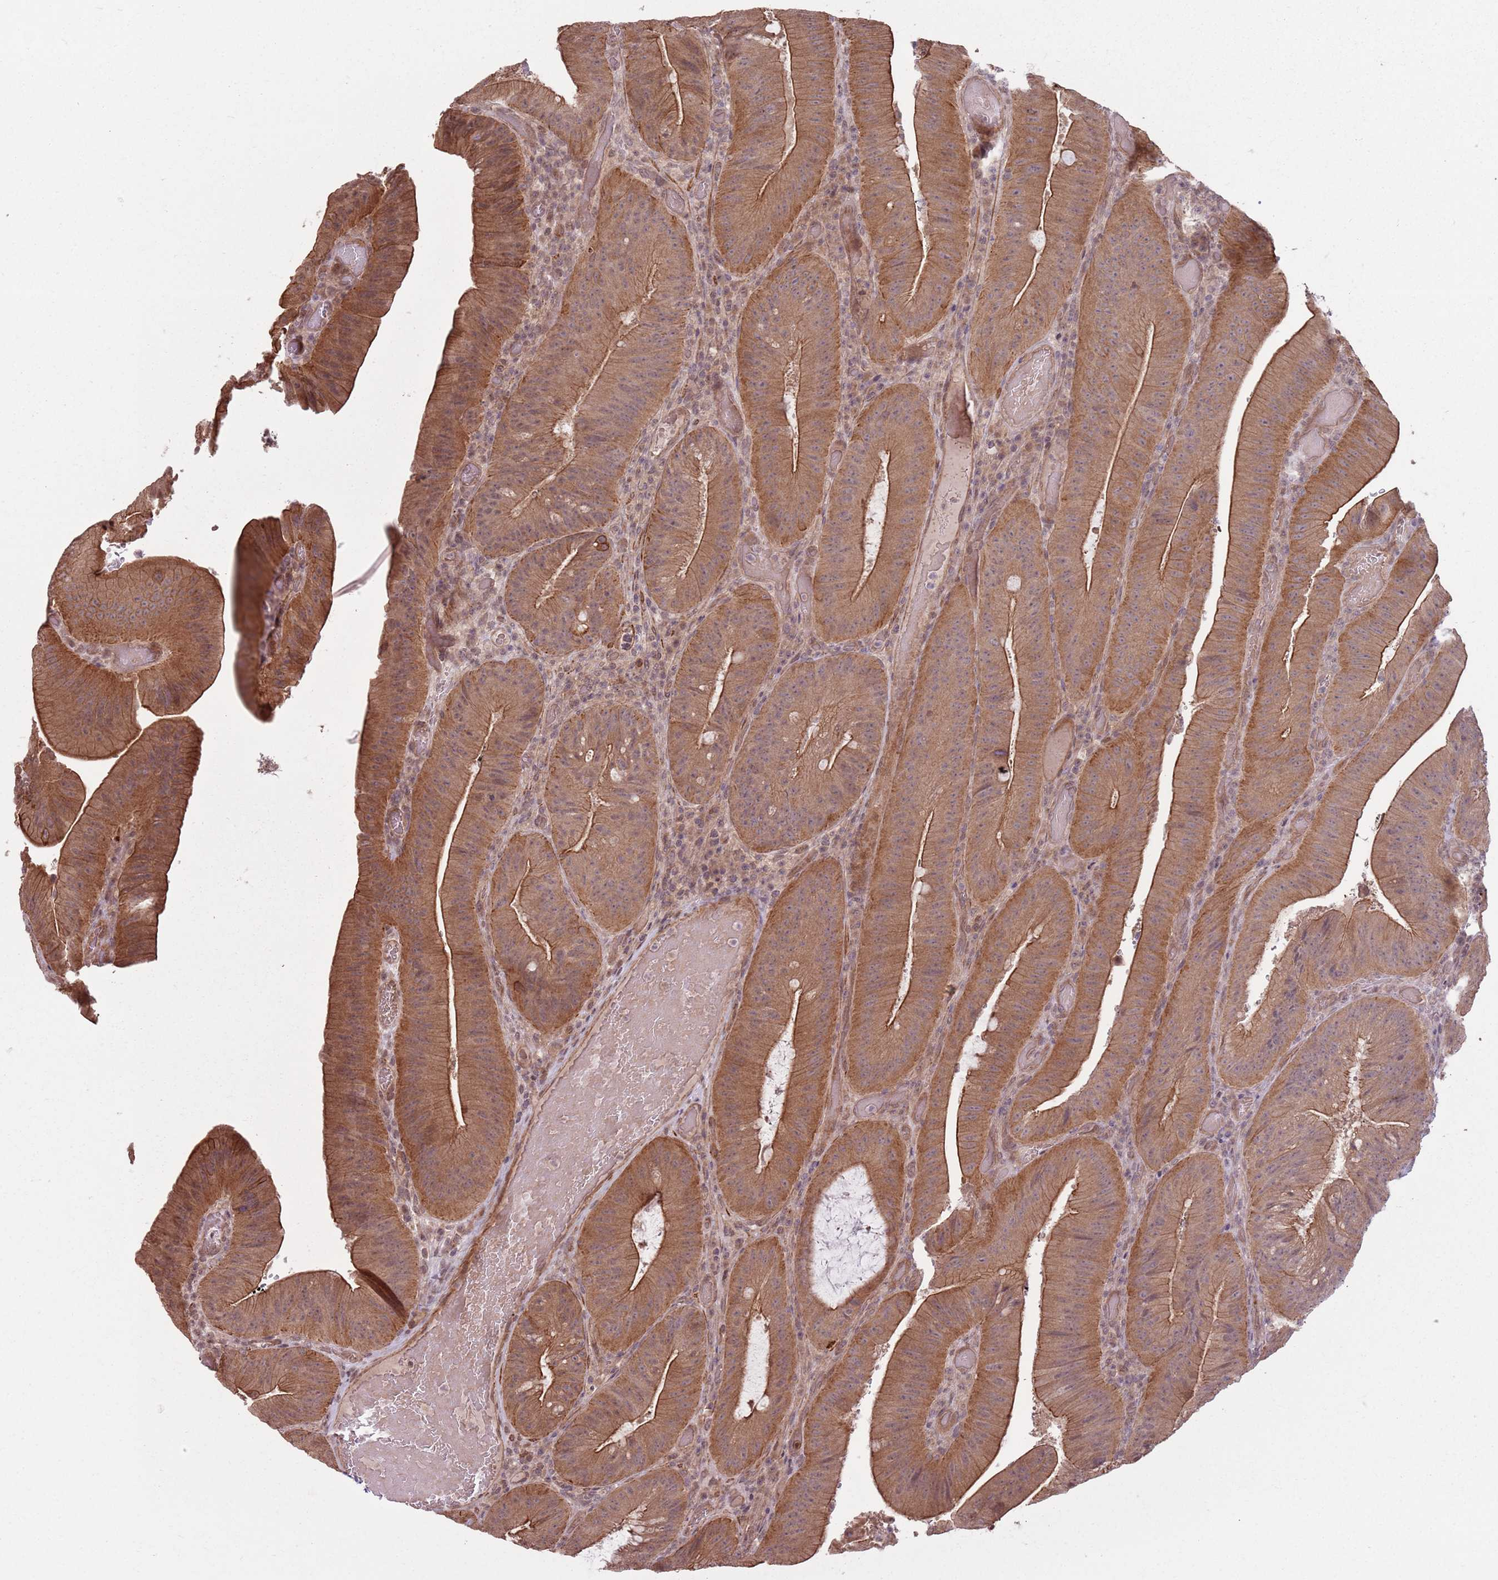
{"staining": {"intensity": "moderate", "quantity": ">75%", "location": "cytoplasmic/membranous"}, "tissue": "colorectal cancer", "cell_type": "Tumor cells", "image_type": "cancer", "snomed": [{"axis": "morphology", "description": "Adenocarcinoma, NOS"}, {"axis": "topography", "description": "Colon"}], "caption": "Adenocarcinoma (colorectal) stained for a protein (brown) demonstrates moderate cytoplasmic/membranous positive staining in about >75% of tumor cells.", "gene": "CCDC154", "patient": {"sex": "female", "age": 43}}